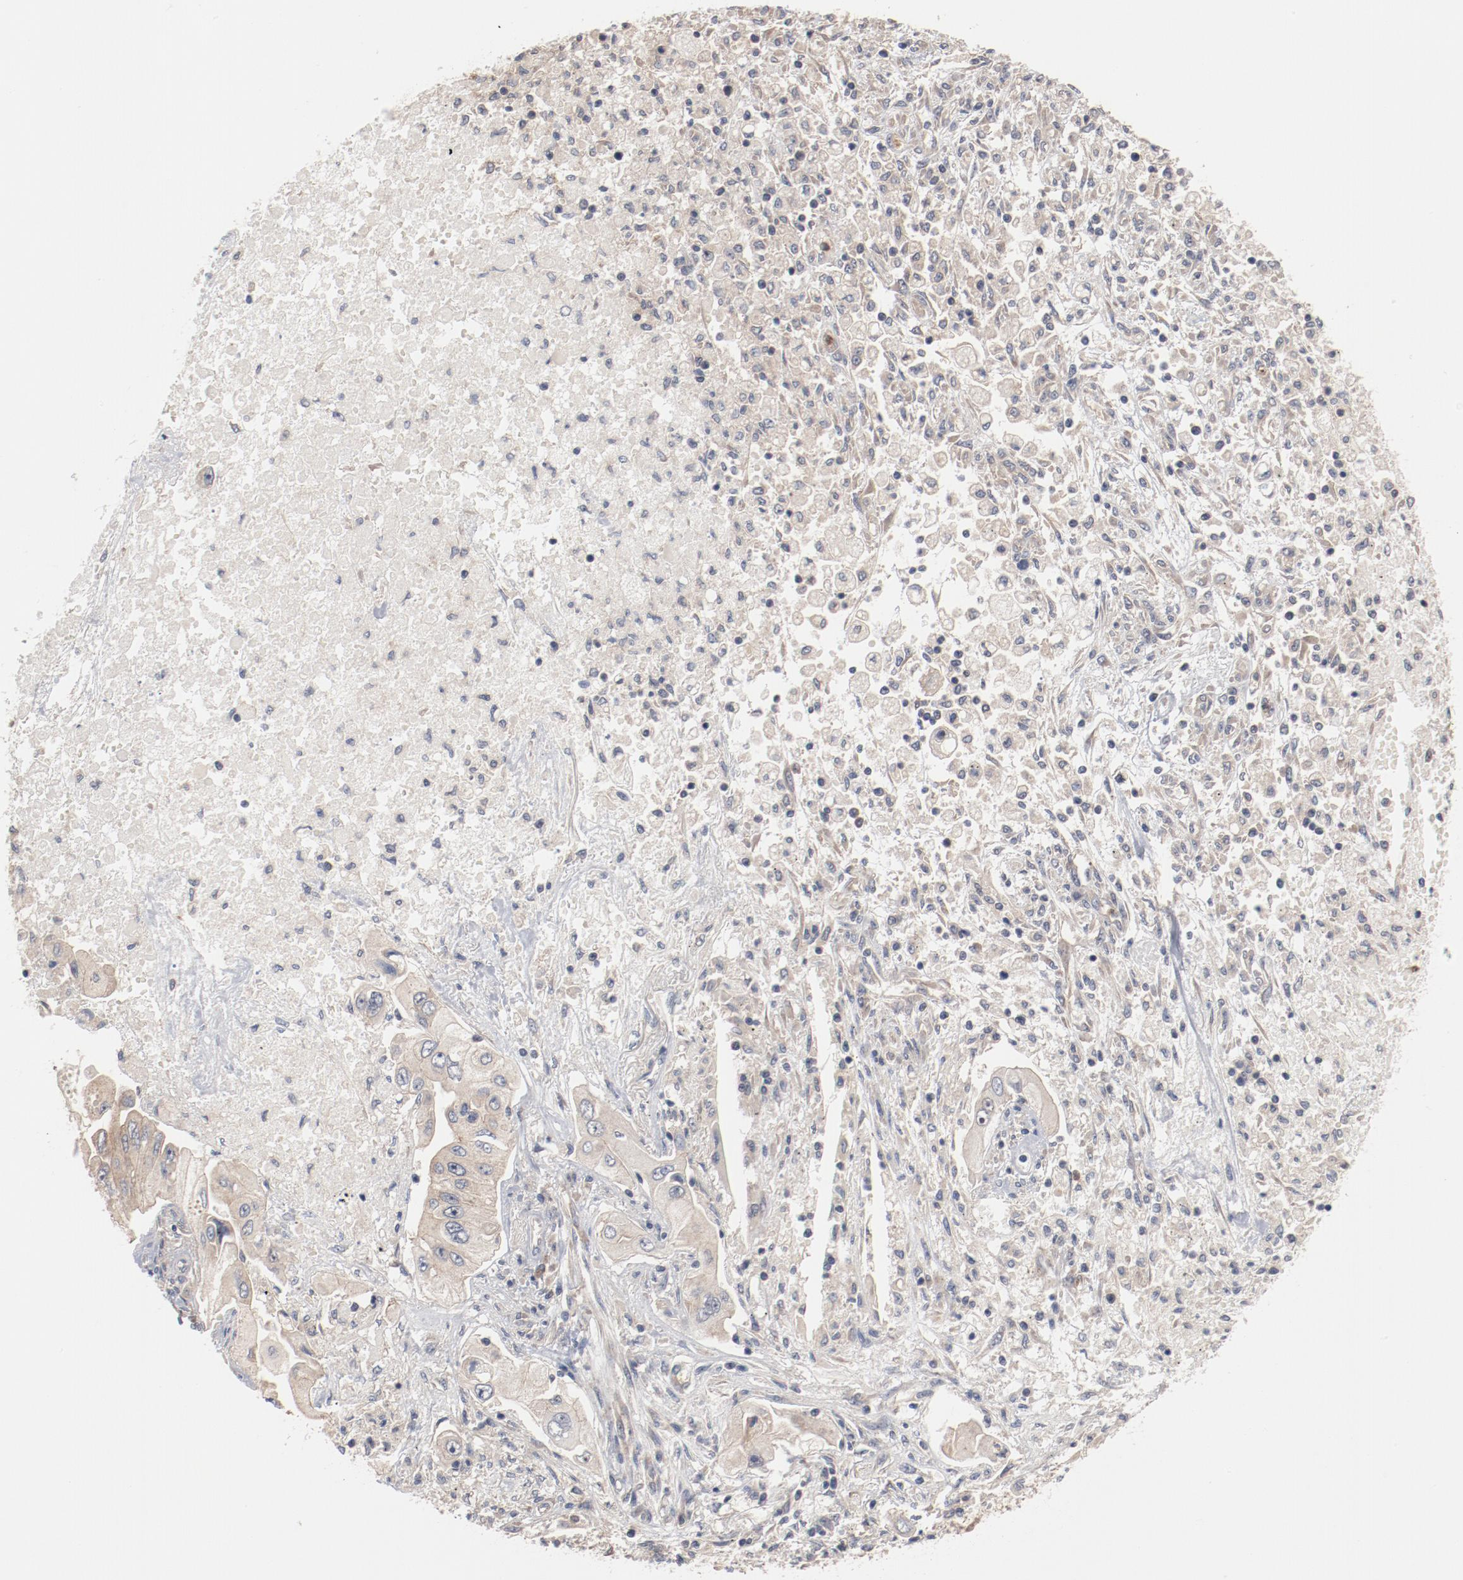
{"staining": {"intensity": "weak", "quantity": ">75%", "location": "cytoplasmic/membranous"}, "tissue": "lung cancer", "cell_type": "Tumor cells", "image_type": "cancer", "snomed": [{"axis": "morphology", "description": "Adenocarcinoma, NOS"}, {"axis": "topography", "description": "Lung"}], "caption": "Protein expression analysis of human lung cancer (adenocarcinoma) reveals weak cytoplasmic/membranous positivity in approximately >75% of tumor cells. The staining is performed using DAB (3,3'-diaminobenzidine) brown chromogen to label protein expression. The nuclei are counter-stained blue using hematoxylin.", "gene": "RNASE11", "patient": {"sex": "male", "age": 84}}